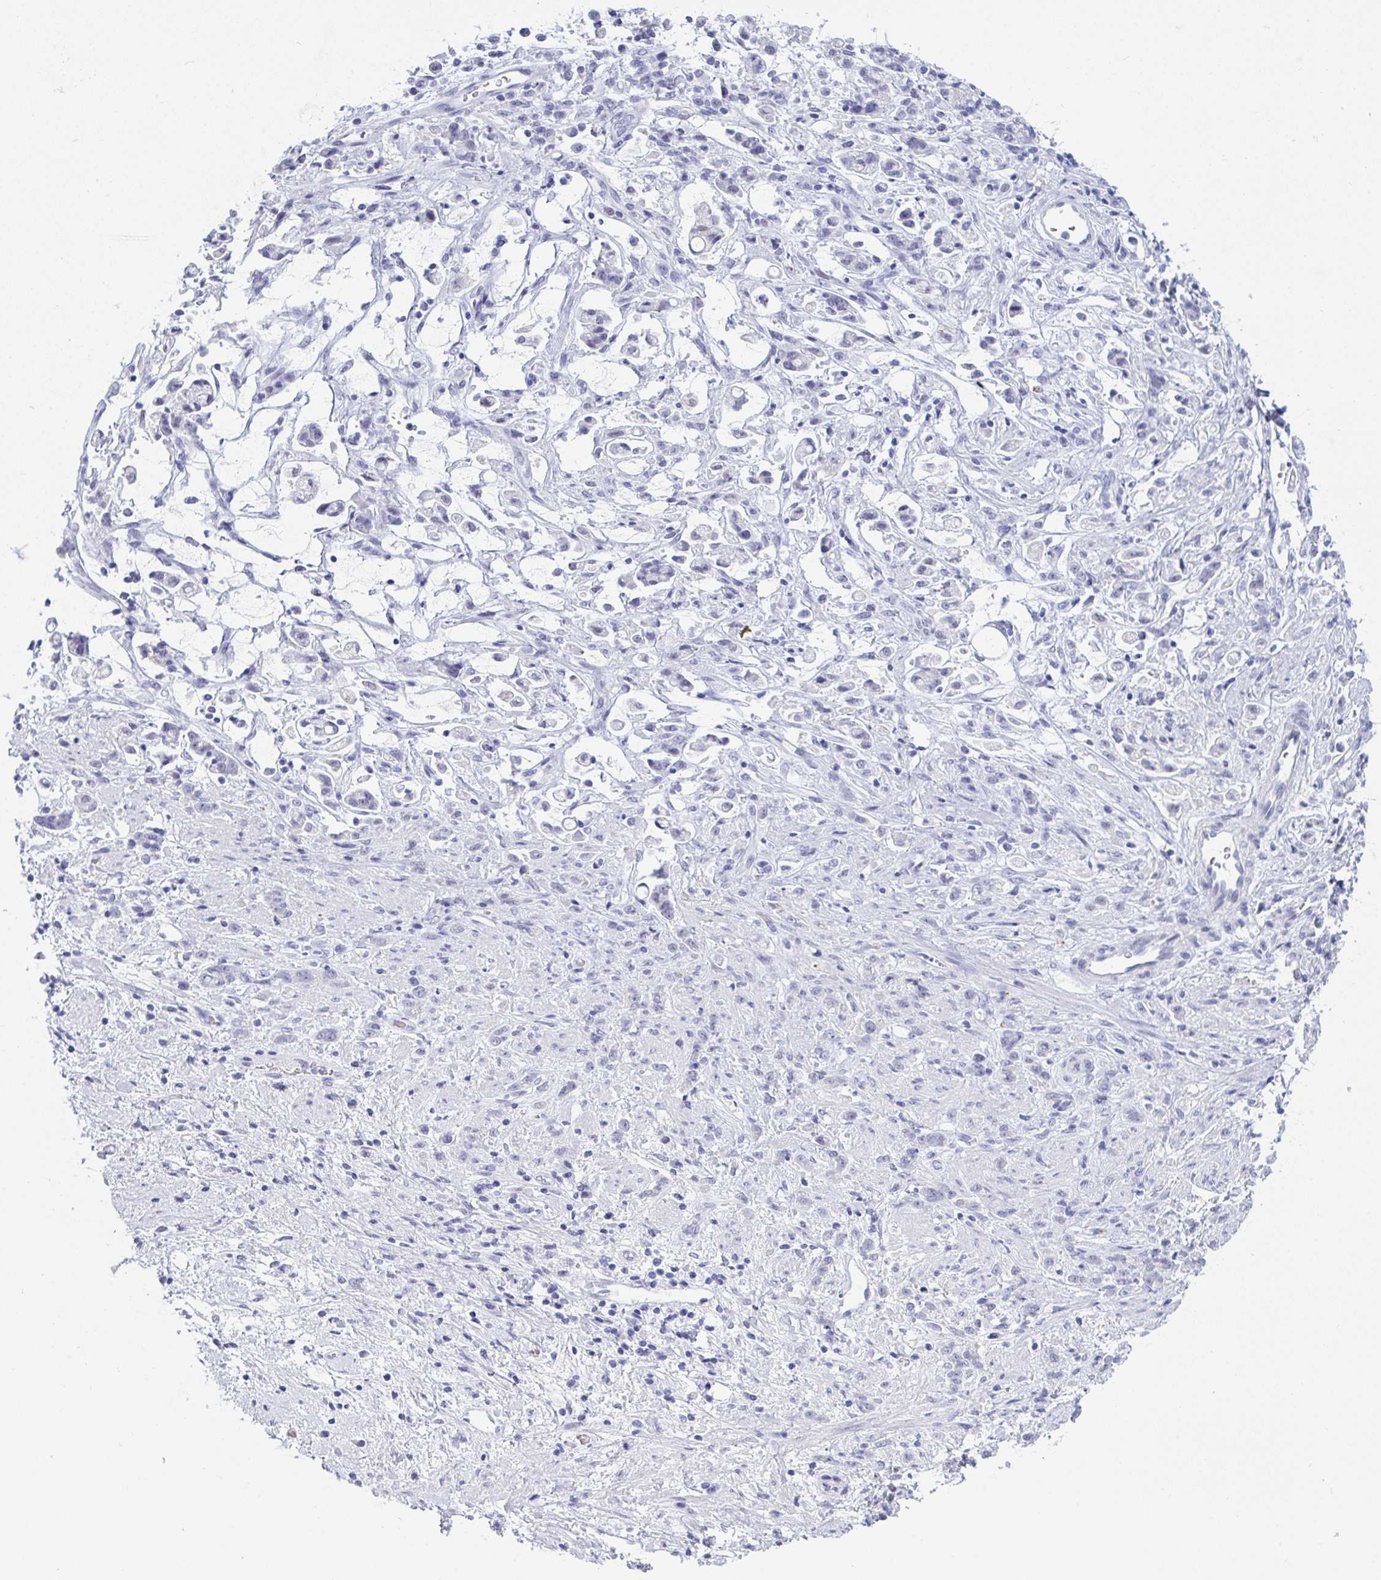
{"staining": {"intensity": "negative", "quantity": "none", "location": "none"}, "tissue": "stomach cancer", "cell_type": "Tumor cells", "image_type": "cancer", "snomed": [{"axis": "morphology", "description": "Adenocarcinoma, NOS"}, {"axis": "topography", "description": "Stomach"}], "caption": "Tumor cells are negative for protein expression in human stomach cancer (adenocarcinoma). (DAB (3,3'-diaminobenzidine) IHC visualized using brightfield microscopy, high magnification).", "gene": "PRDM9", "patient": {"sex": "female", "age": 60}}